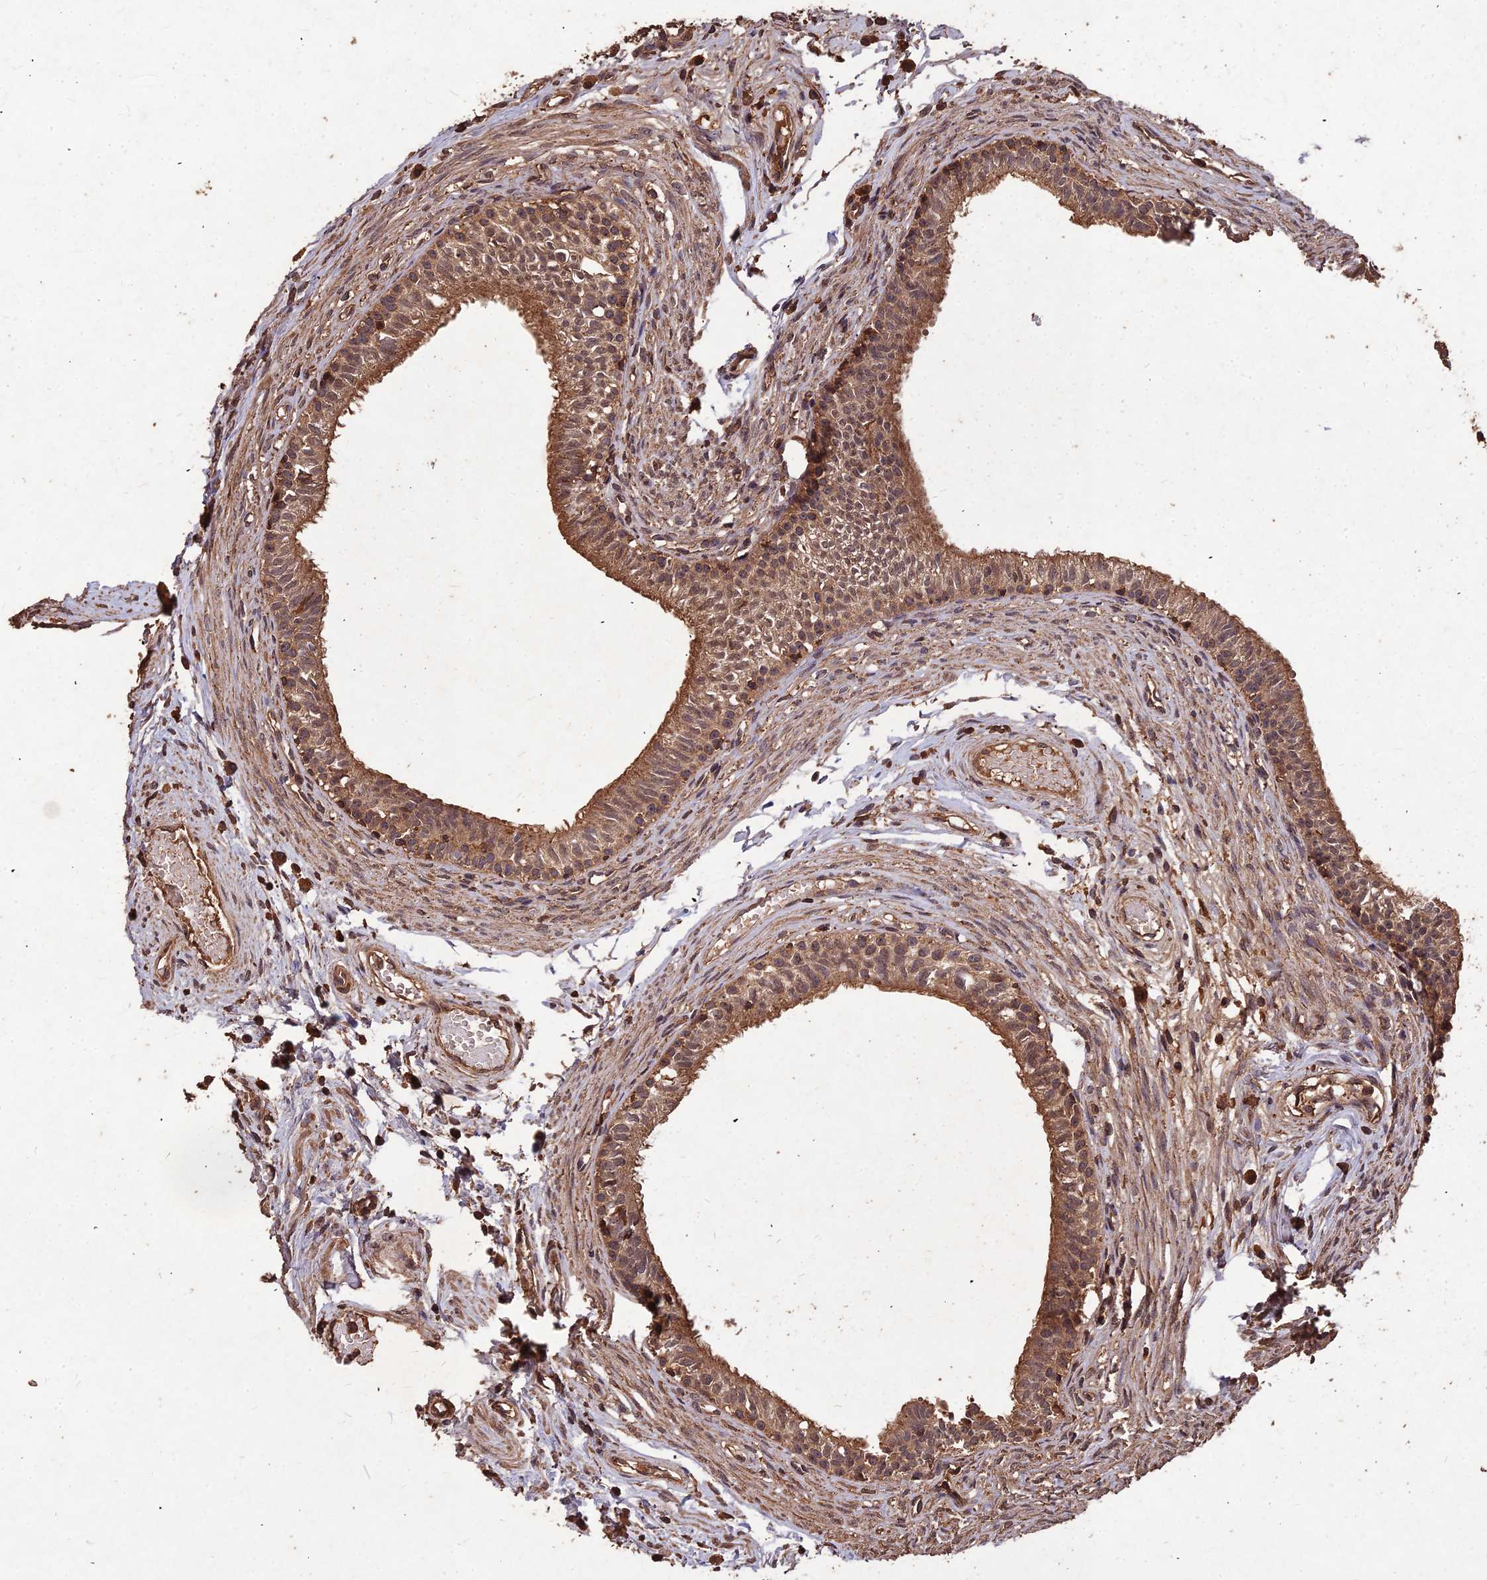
{"staining": {"intensity": "moderate", "quantity": ">75%", "location": "cytoplasmic/membranous"}, "tissue": "epididymis", "cell_type": "Glandular cells", "image_type": "normal", "snomed": [{"axis": "morphology", "description": "Normal tissue, NOS"}, {"axis": "topography", "description": "Epididymis, spermatic cord, NOS"}], "caption": "Brown immunohistochemical staining in unremarkable epididymis shows moderate cytoplasmic/membranous expression in approximately >75% of glandular cells. The staining was performed using DAB (3,3'-diaminobenzidine) to visualize the protein expression in brown, while the nuclei were stained in blue with hematoxylin (Magnification: 20x).", "gene": "SYMPK", "patient": {"sex": "male", "age": 22}}